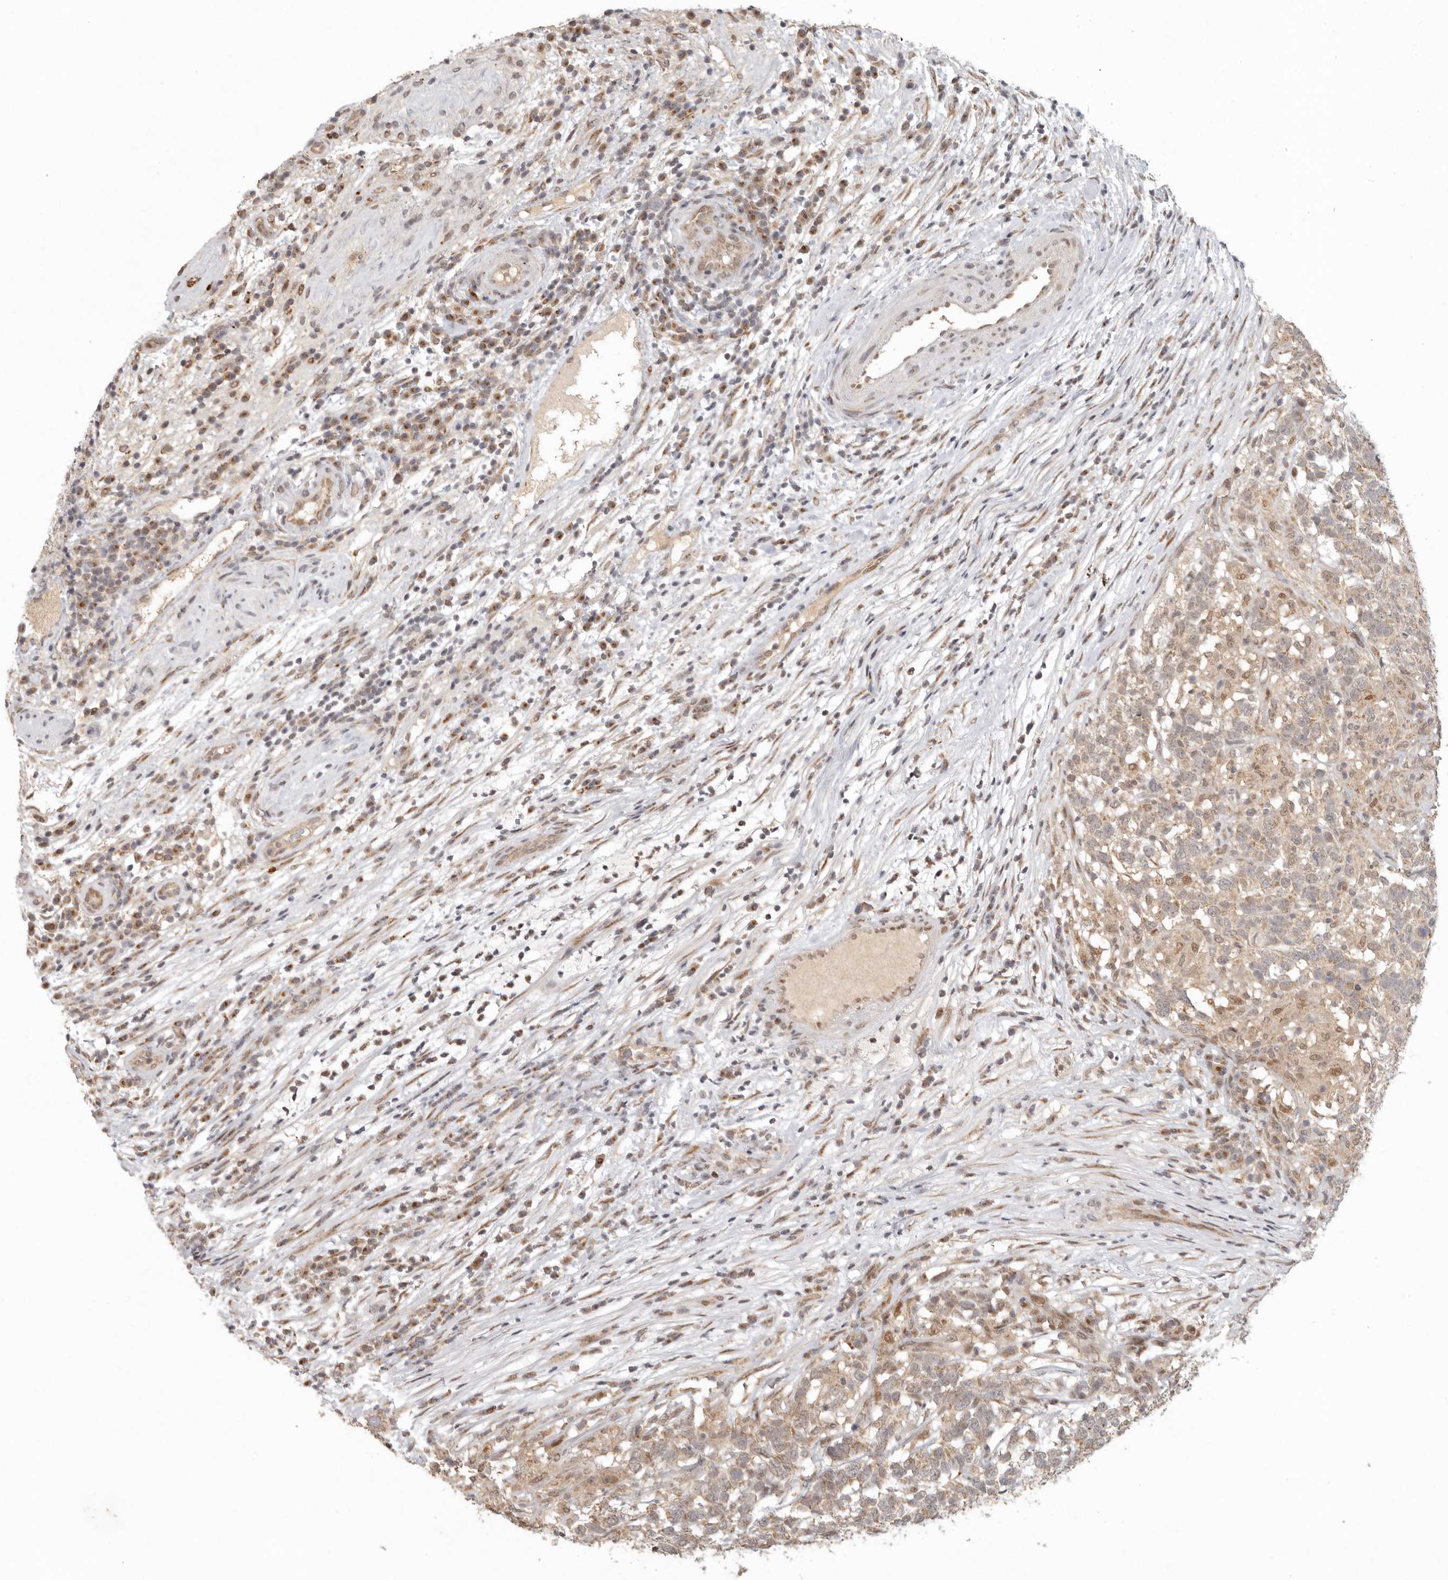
{"staining": {"intensity": "weak", "quantity": ">75%", "location": "cytoplasmic/membranous"}, "tissue": "testis cancer", "cell_type": "Tumor cells", "image_type": "cancer", "snomed": [{"axis": "morphology", "description": "Carcinoma, Embryonal, NOS"}, {"axis": "topography", "description": "Testis"}], "caption": "A high-resolution image shows IHC staining of testis embryonal carcinoma, which demonstrates weak cytoplasmic/membranous expression in approximately >75% of tumor cells.", "gene": "LRRC75A", "patient": {"sex": "male", "age": 26}}